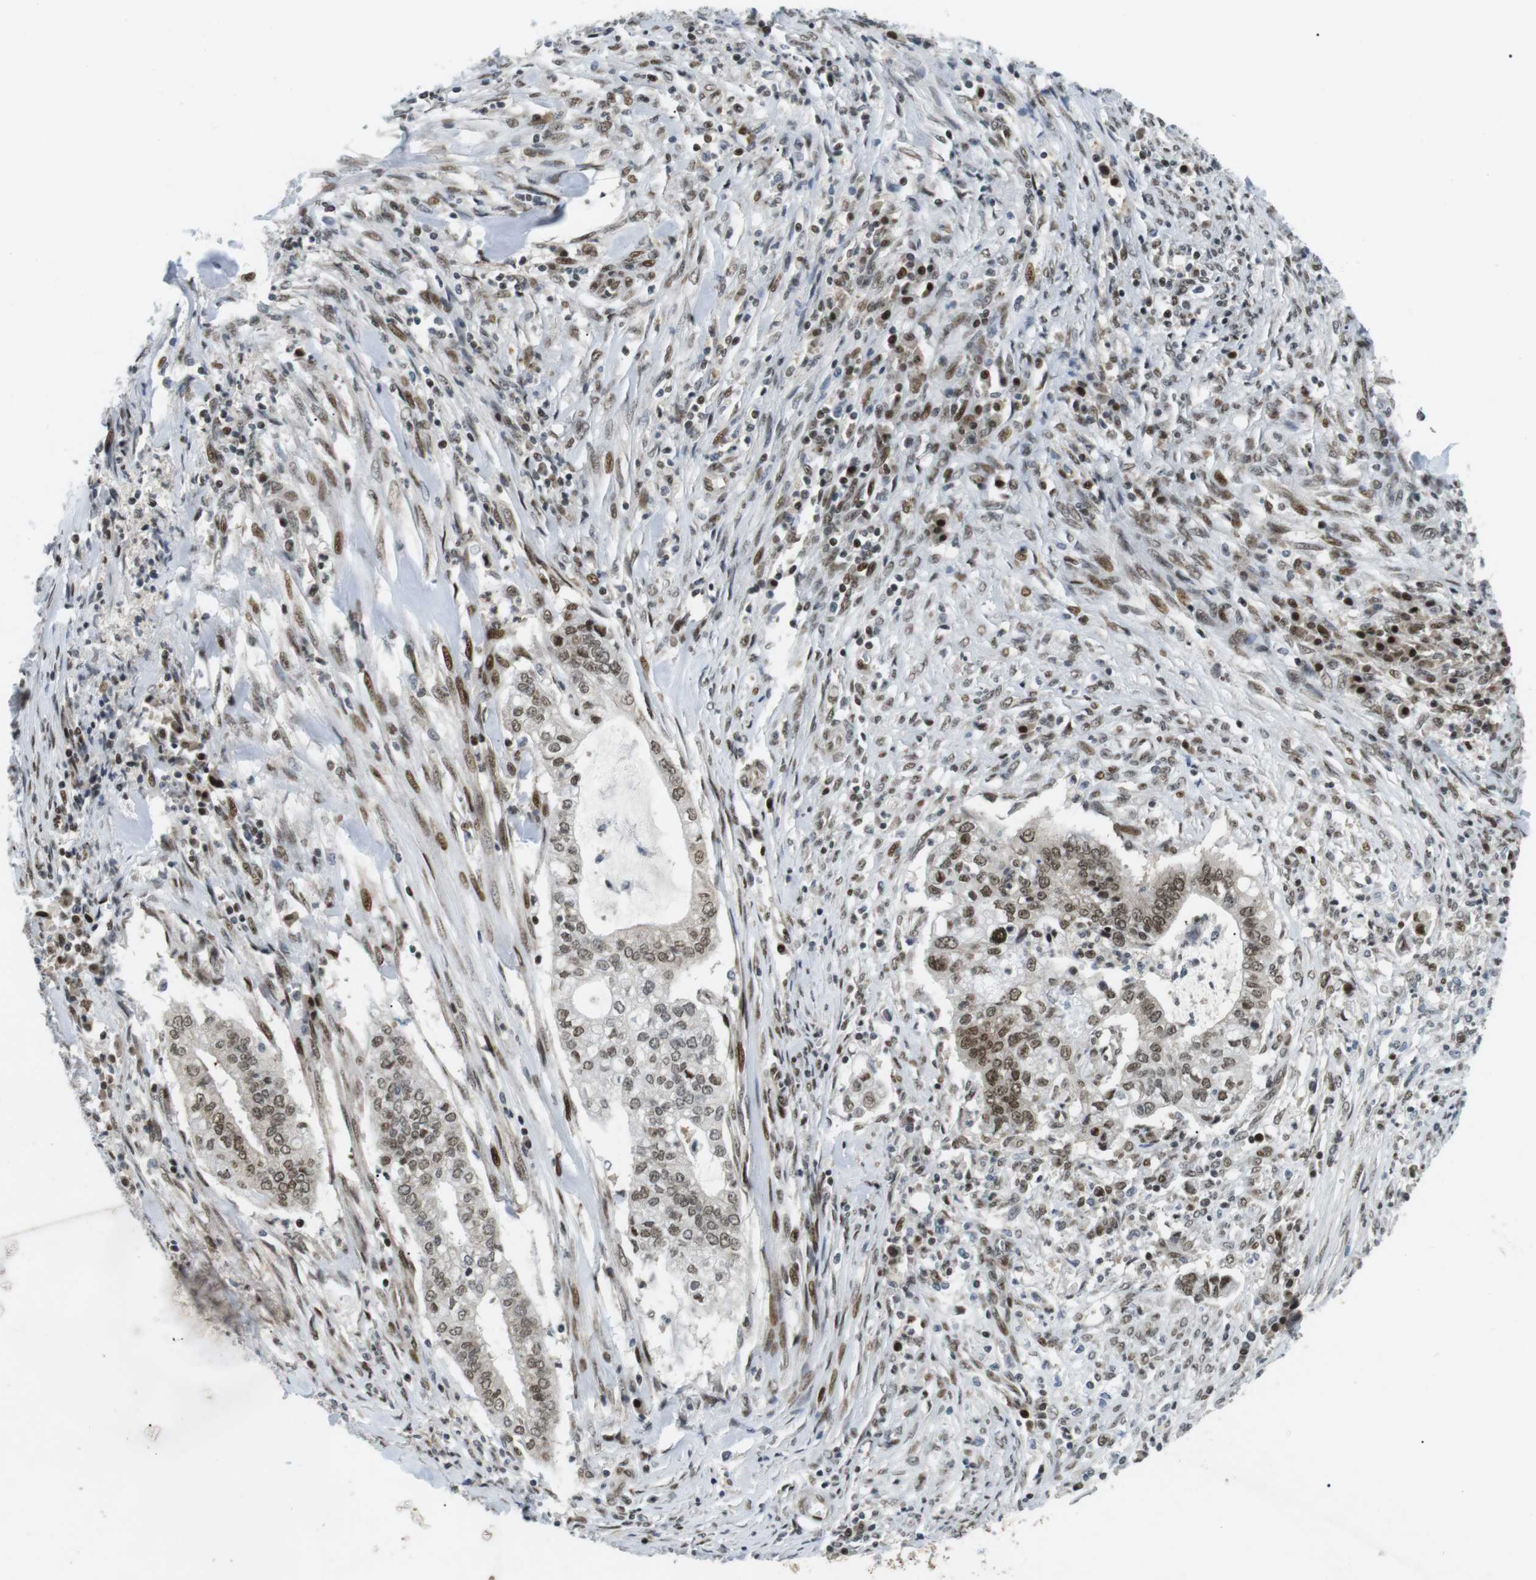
{"staining": {"intensity": "strong", "quantity": ">75%", "location": "nuclear"}, "tissue": "cervical cancer", "cell_type": "Tumor cells", "image_type": "cancer", "snomed": [{"axis": "morphology", "description": "Adenocarcinoma, NOS"}, {"axis": "topography", "description": "Cervix"}], "caption": "Immunohistochemical staining of human cervical adenocarcinoma exhibits strong nuclear protein expression in approximately >75% of tumor cells. The staining was performed using DAB (3,3'-diaminobenzidine), with brown indicating positive protein expression. Nuclei are stained blue with hematoxylin.", "gene": "CDC27", "patient": {"sex": "female", "age": 44}}